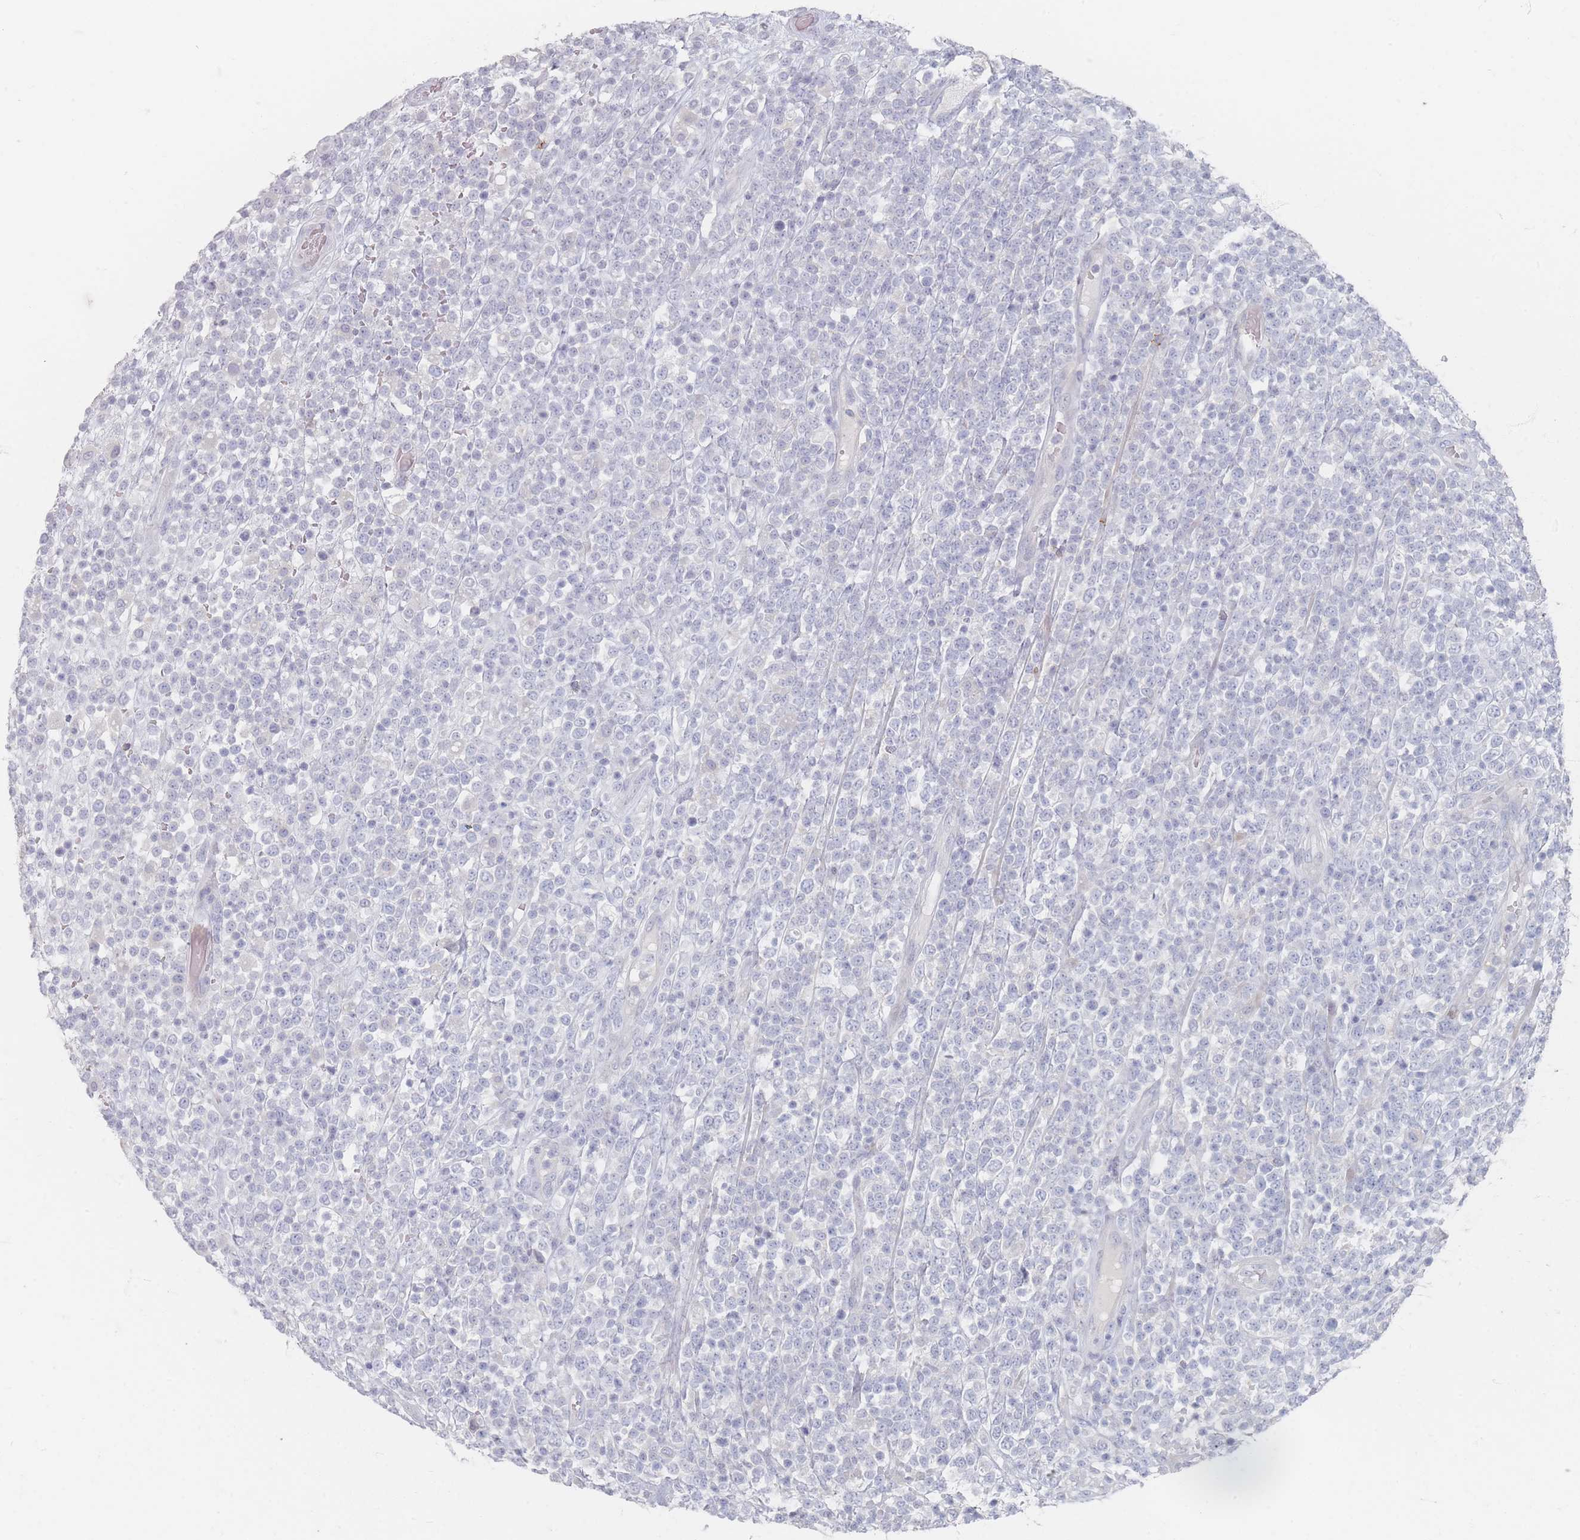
{"staining": {"intensity": "negative", "quantity": "none", "location": "none"}, "tissue": "lymphoma", "cell_type": "Tumor cells", "image_type": "cancer", "snomed": [{"axis": "morphology", "description": "Malignant lymphoma, non-Hodgkin's type, High grade"}, {"axis": "topography", "description": "Colon"}], "caption": "Tumor cells show no significant protein expression in malignant lymphoma, non-Hodgkin's type (high-grade).", "gene": "CD37", "patient": {"sex": "female", "age": 53}}